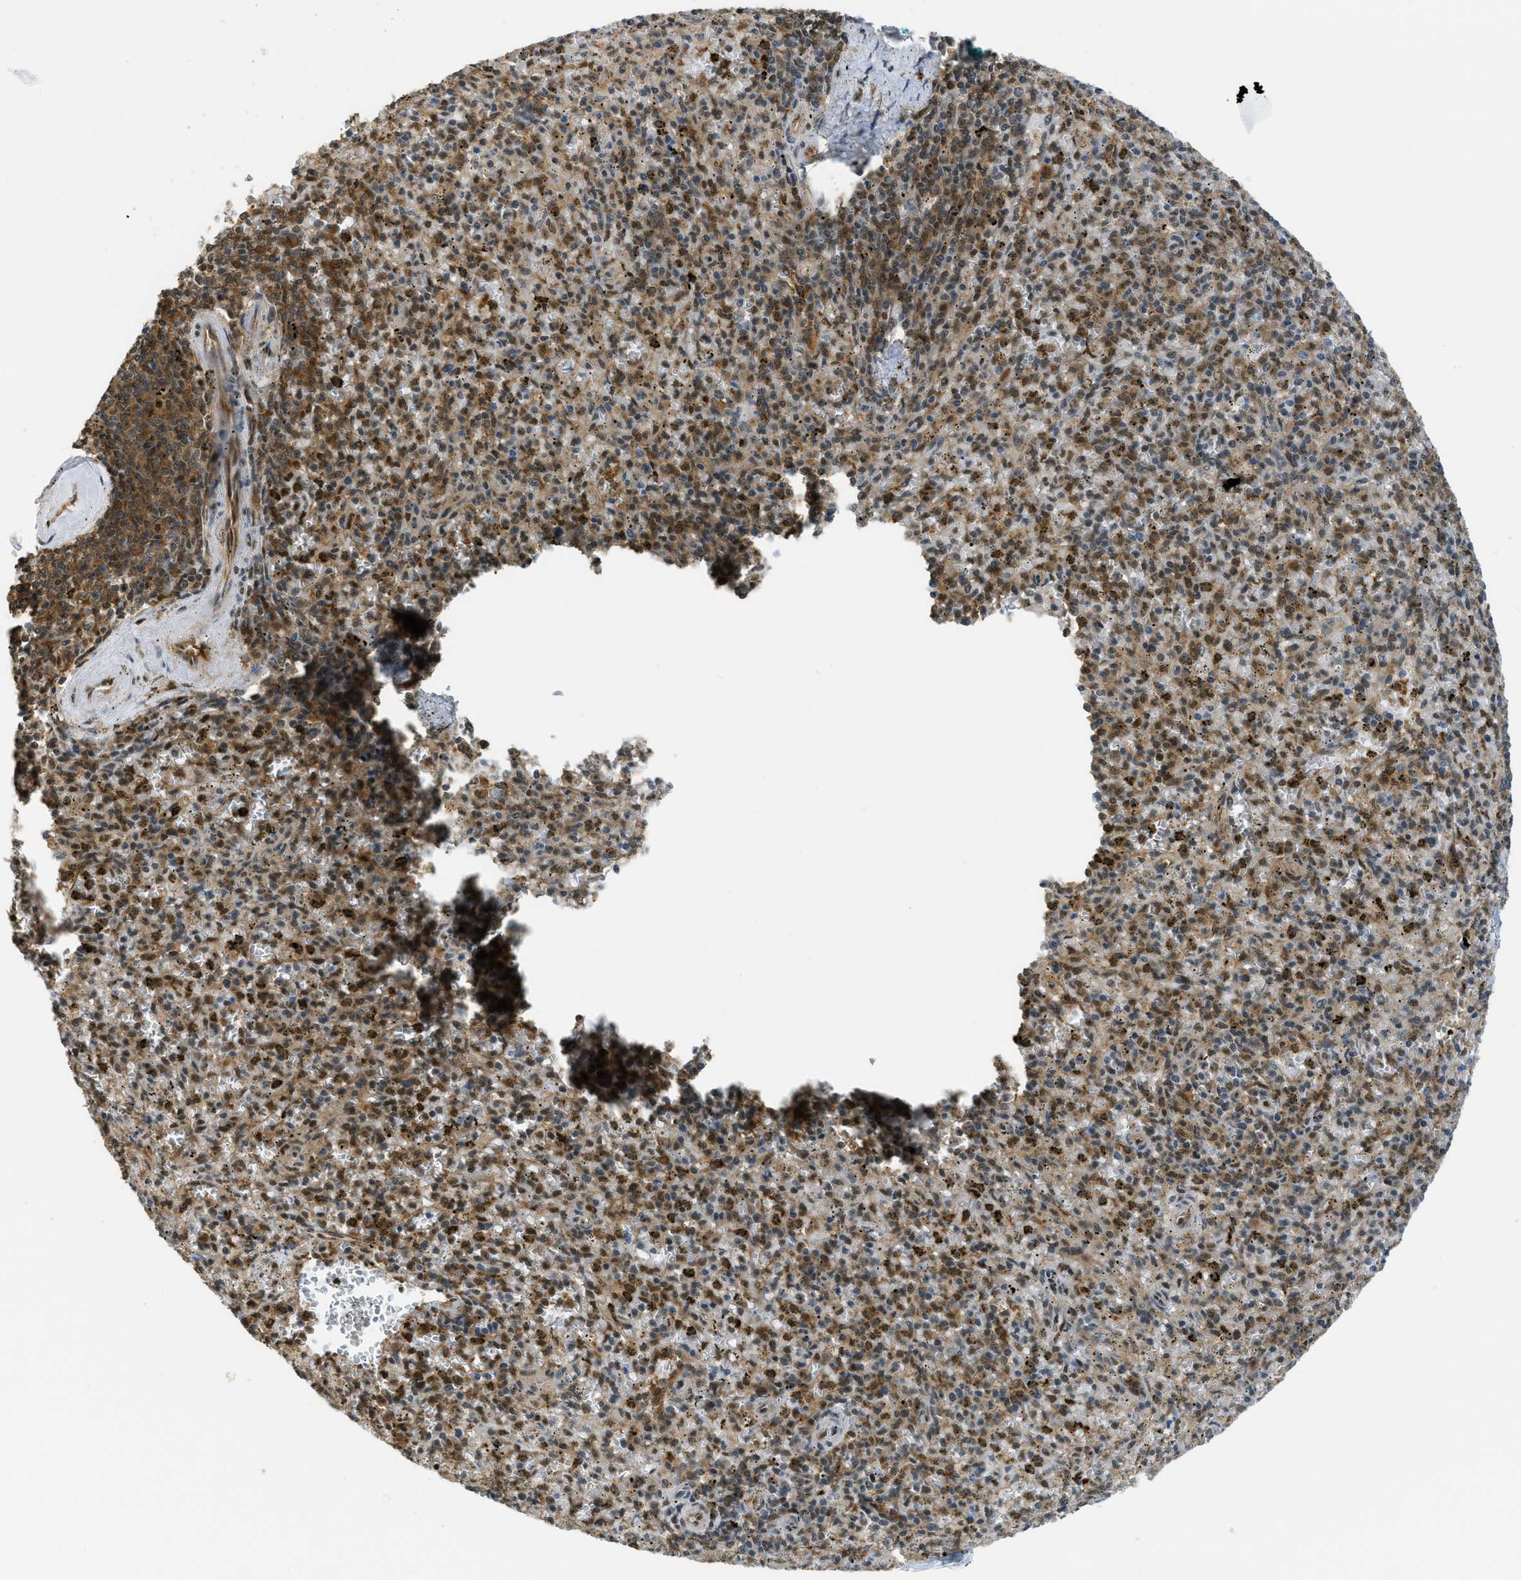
{"staining": {"intensity": "moderate", "quantity": ">75%", "location": "cytoplasmic/membranous,nuclear"}, "tissue": "spleen", "cell_type": "Cells in red pulp", "image_type": "normal", "snomed": [{"axis": "morphology", "description": "Normal tissue, NOS"}, {"axis": "topography", "description": "Spleen"}], "caption": "IHC of benign human spleen displays medium levels of moderate cytoplasmic/membranous,nuclear staining in approximately >75% of cells in red pulp.", "gene": "PSMC5", "patient": {"sex": "male", "age": 72}}